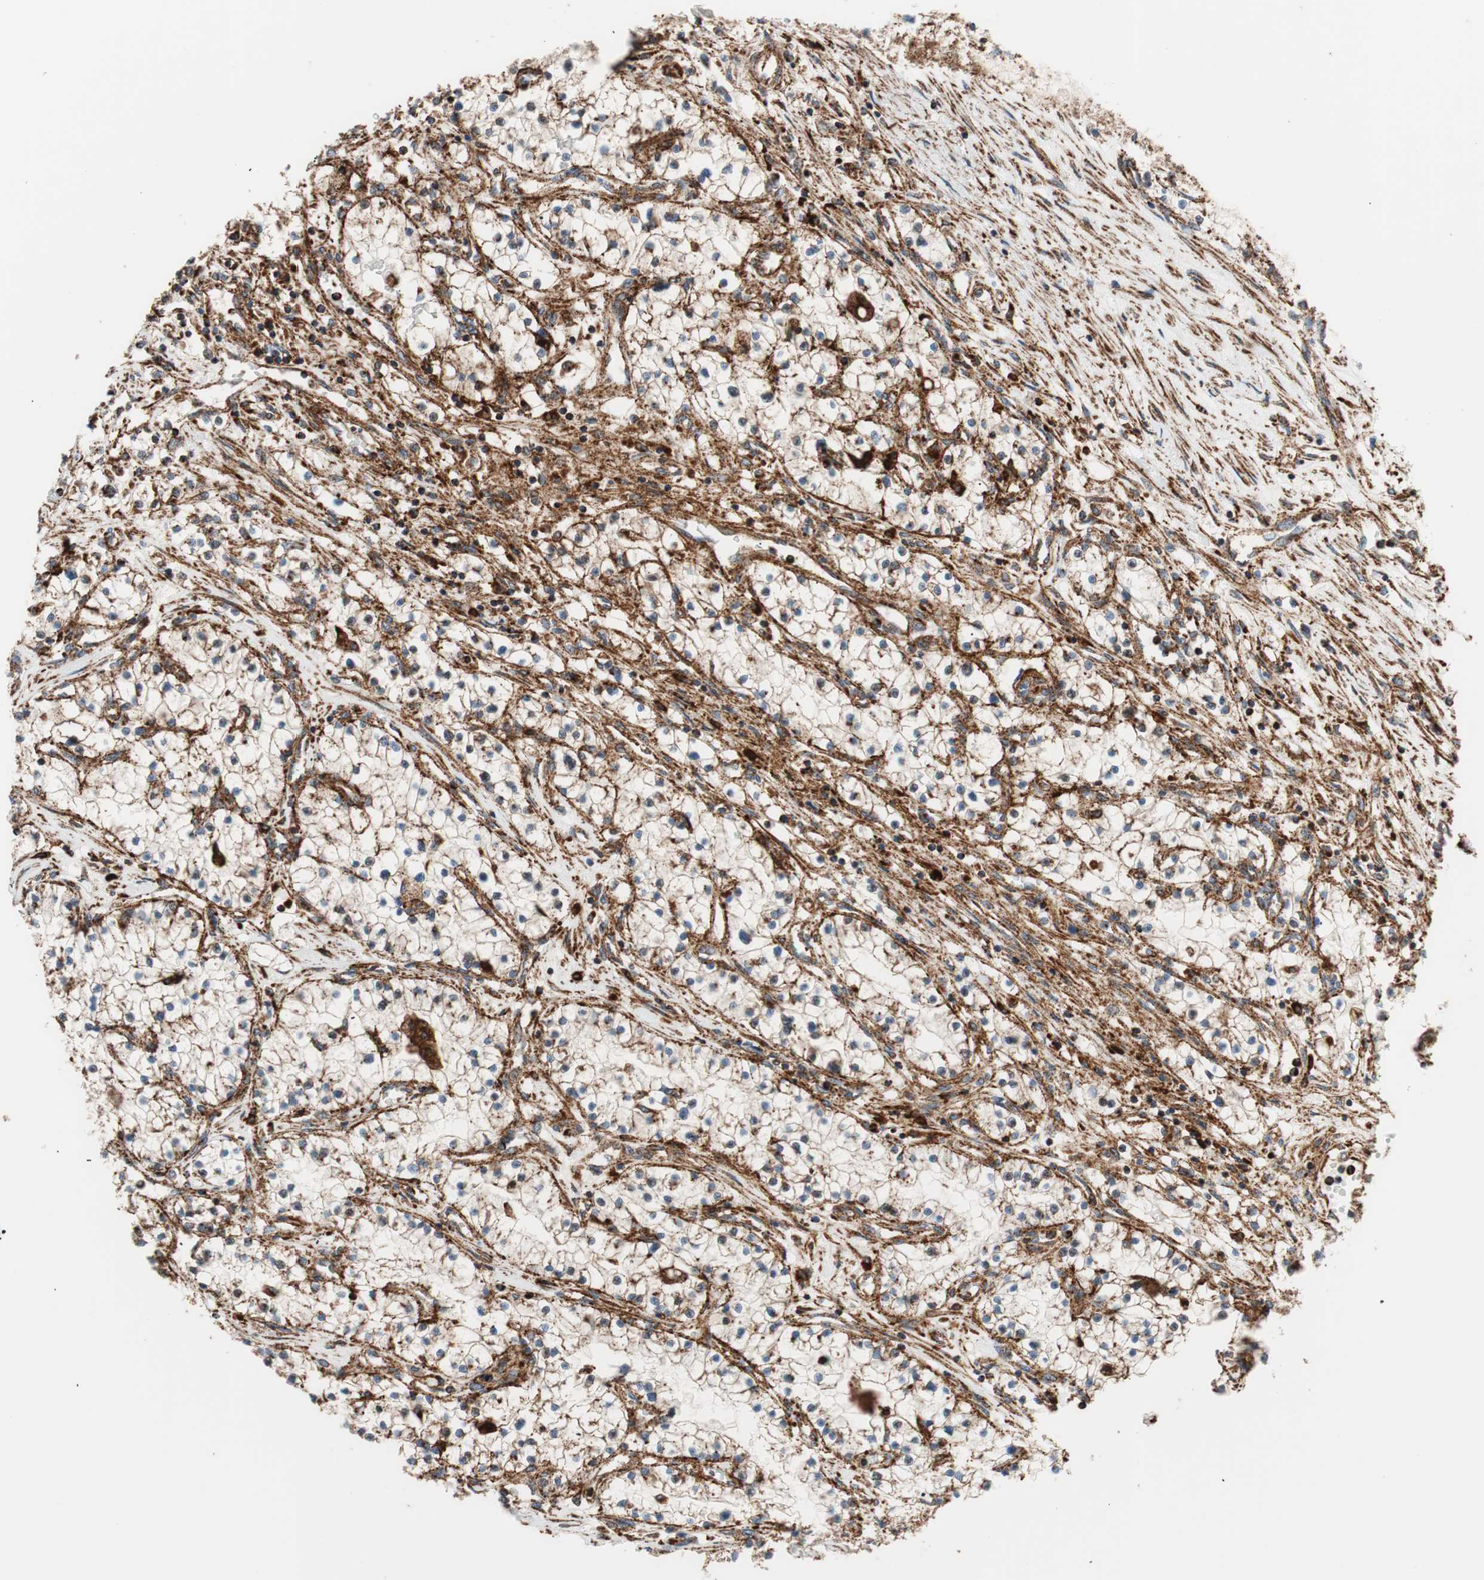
{"staining": {"intensity": "strong", "quantity": ">75%", "location": "cytoplasmic/membranous"}, "tissue": "renal cancer", "cell_type": "Tumor cells", "image_type": "cancer", "snomed": [{"axis": "morphology", "description": "Adenocarcinoma, NOS"}, {"axis": "topography", "description": "Kidney"}], "caption": "An IHC photomicrograph of neoplastic tissue is shown. Protein staining in brown shows strong cytoplasmic/membranous positivity in renal cancer within tumor cells.", "gene": "LAMP1", "patient": {"sex": "male", "age": 68}}